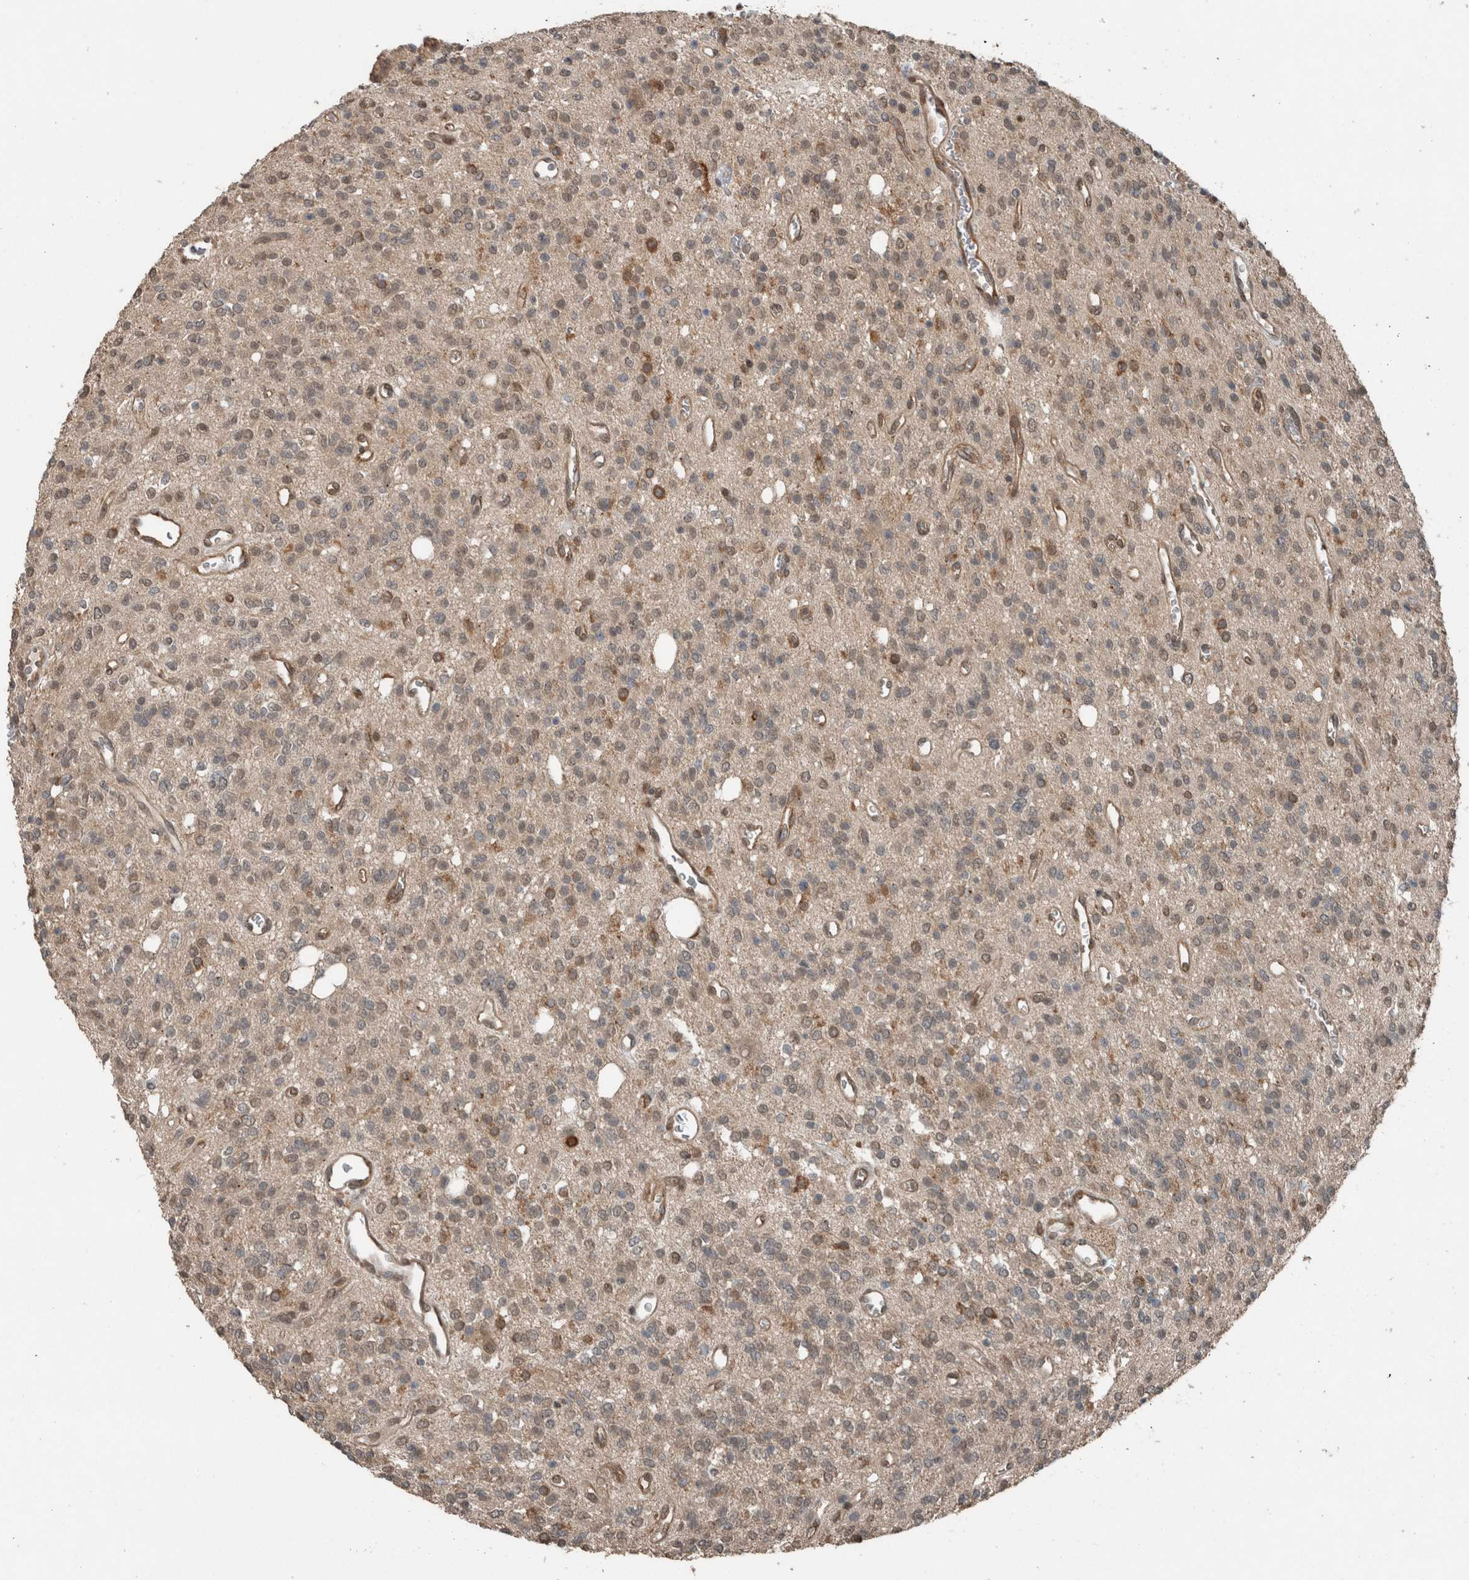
{"staining": {"intensity": "weak", "quantity": "25%-75%", "location": "cytoplasmic/membranous"}, "tissue": "glioma", "cell_type": "Tumor cells", "image_type": "cancer", "snomed": [{"axis": "morphology", "description": "Glioma, malignant, High grade"}, {"axis": "topography", "description": "Brain"}], "caption": "Malignant glioma (high-grade) stained for a protein shows weak cytoplasmic/membranous positivity in tumor cells.", "gene": "MYO1E", "patient": {"sex": "male", "age": 34}}